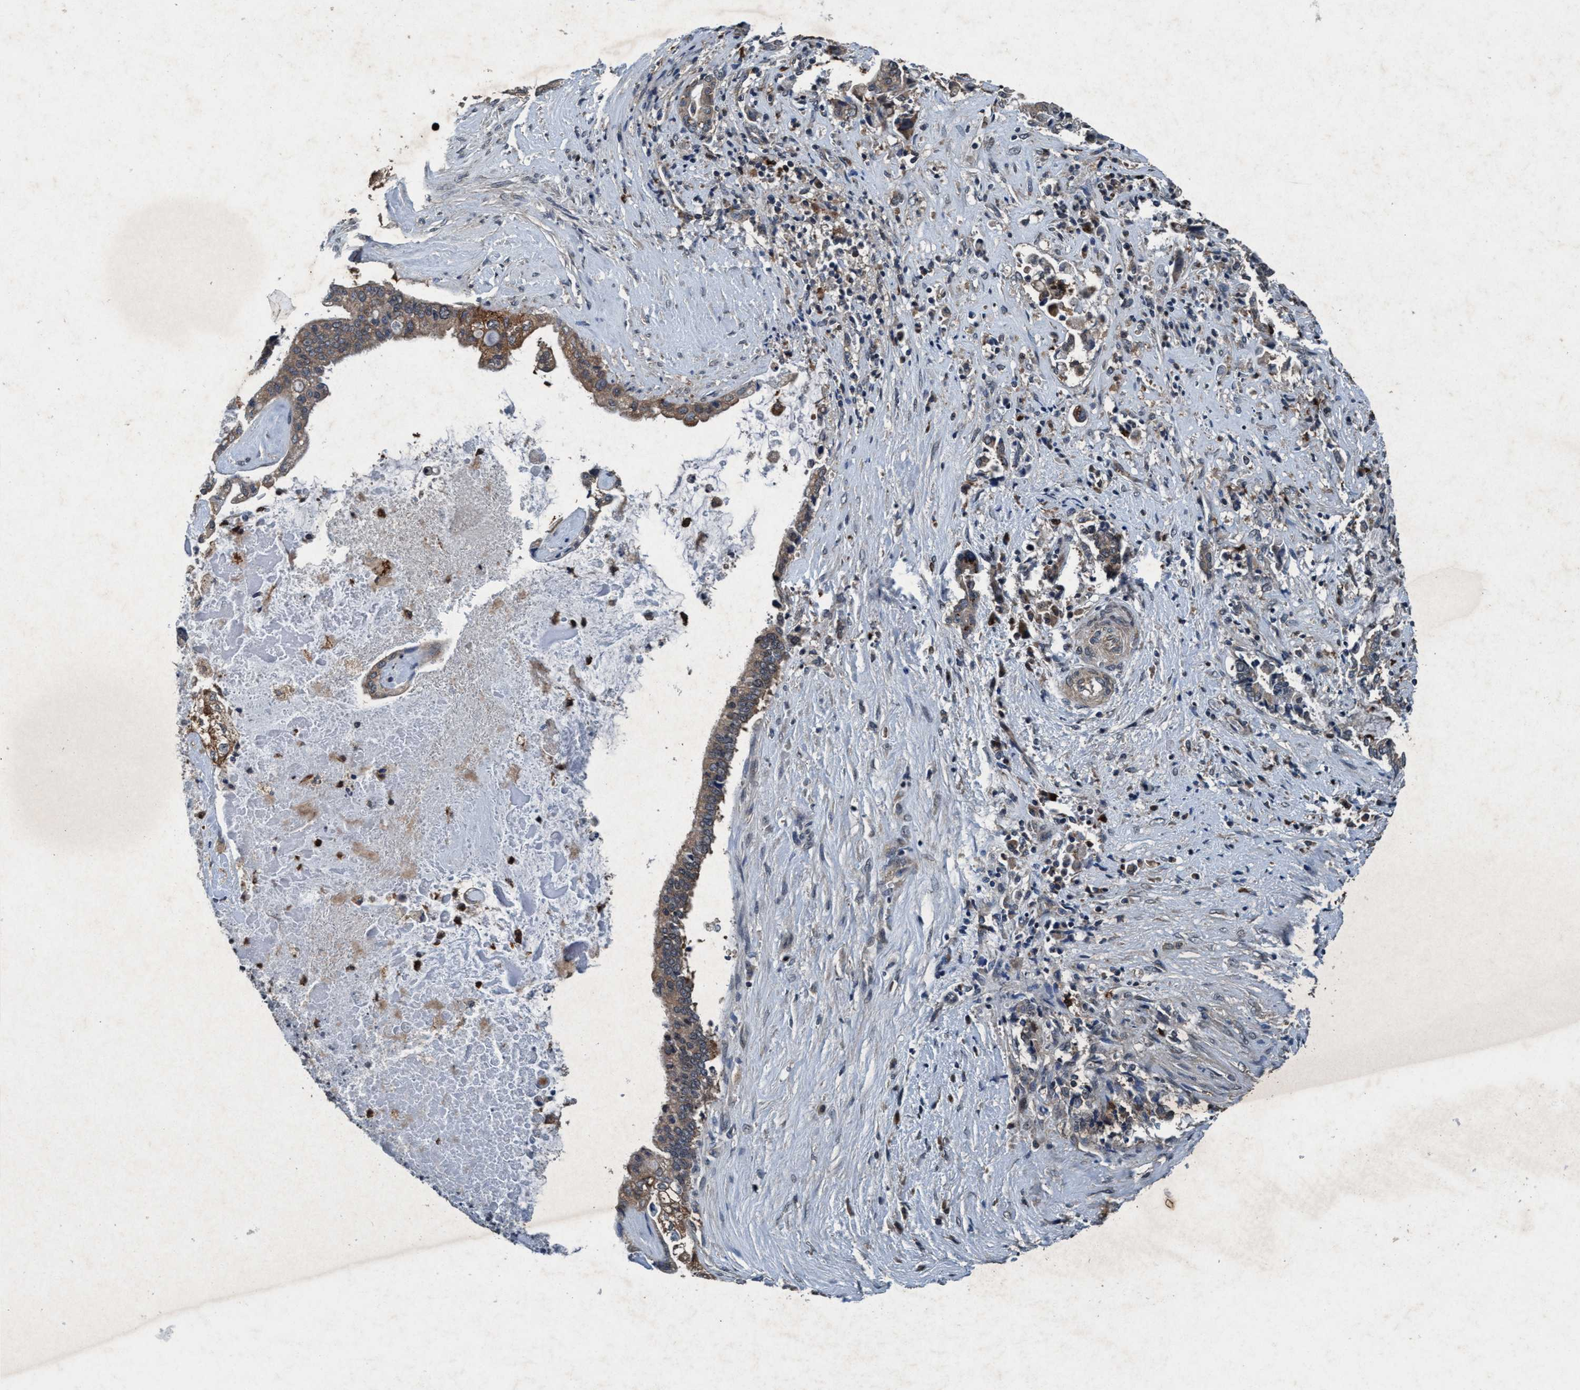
{"staining": {"intensity": "weak", "quantity": ">75%", "location": "cytoplasmic/membranous"}, "tissue": "liver cancer", "cell_type": "Tumor cells", "image_type": "cancer", "snomed": [{"axis": "morphology", "description": "Cholangiocarcinoma"}, {"axis": "topography", "description": "Liver"}], "caption": "Brown immunohistochemical staining in human cholangiocarcinoma (liver) demonstrates weak cytoplasmic/membranous positivity in about >75% of tumor cells. The protein of interest is shown in brown color, while the nuclei are stained blue.", "gene": "AKT1S1", "patient": {"sex": "male", "age": 57}}